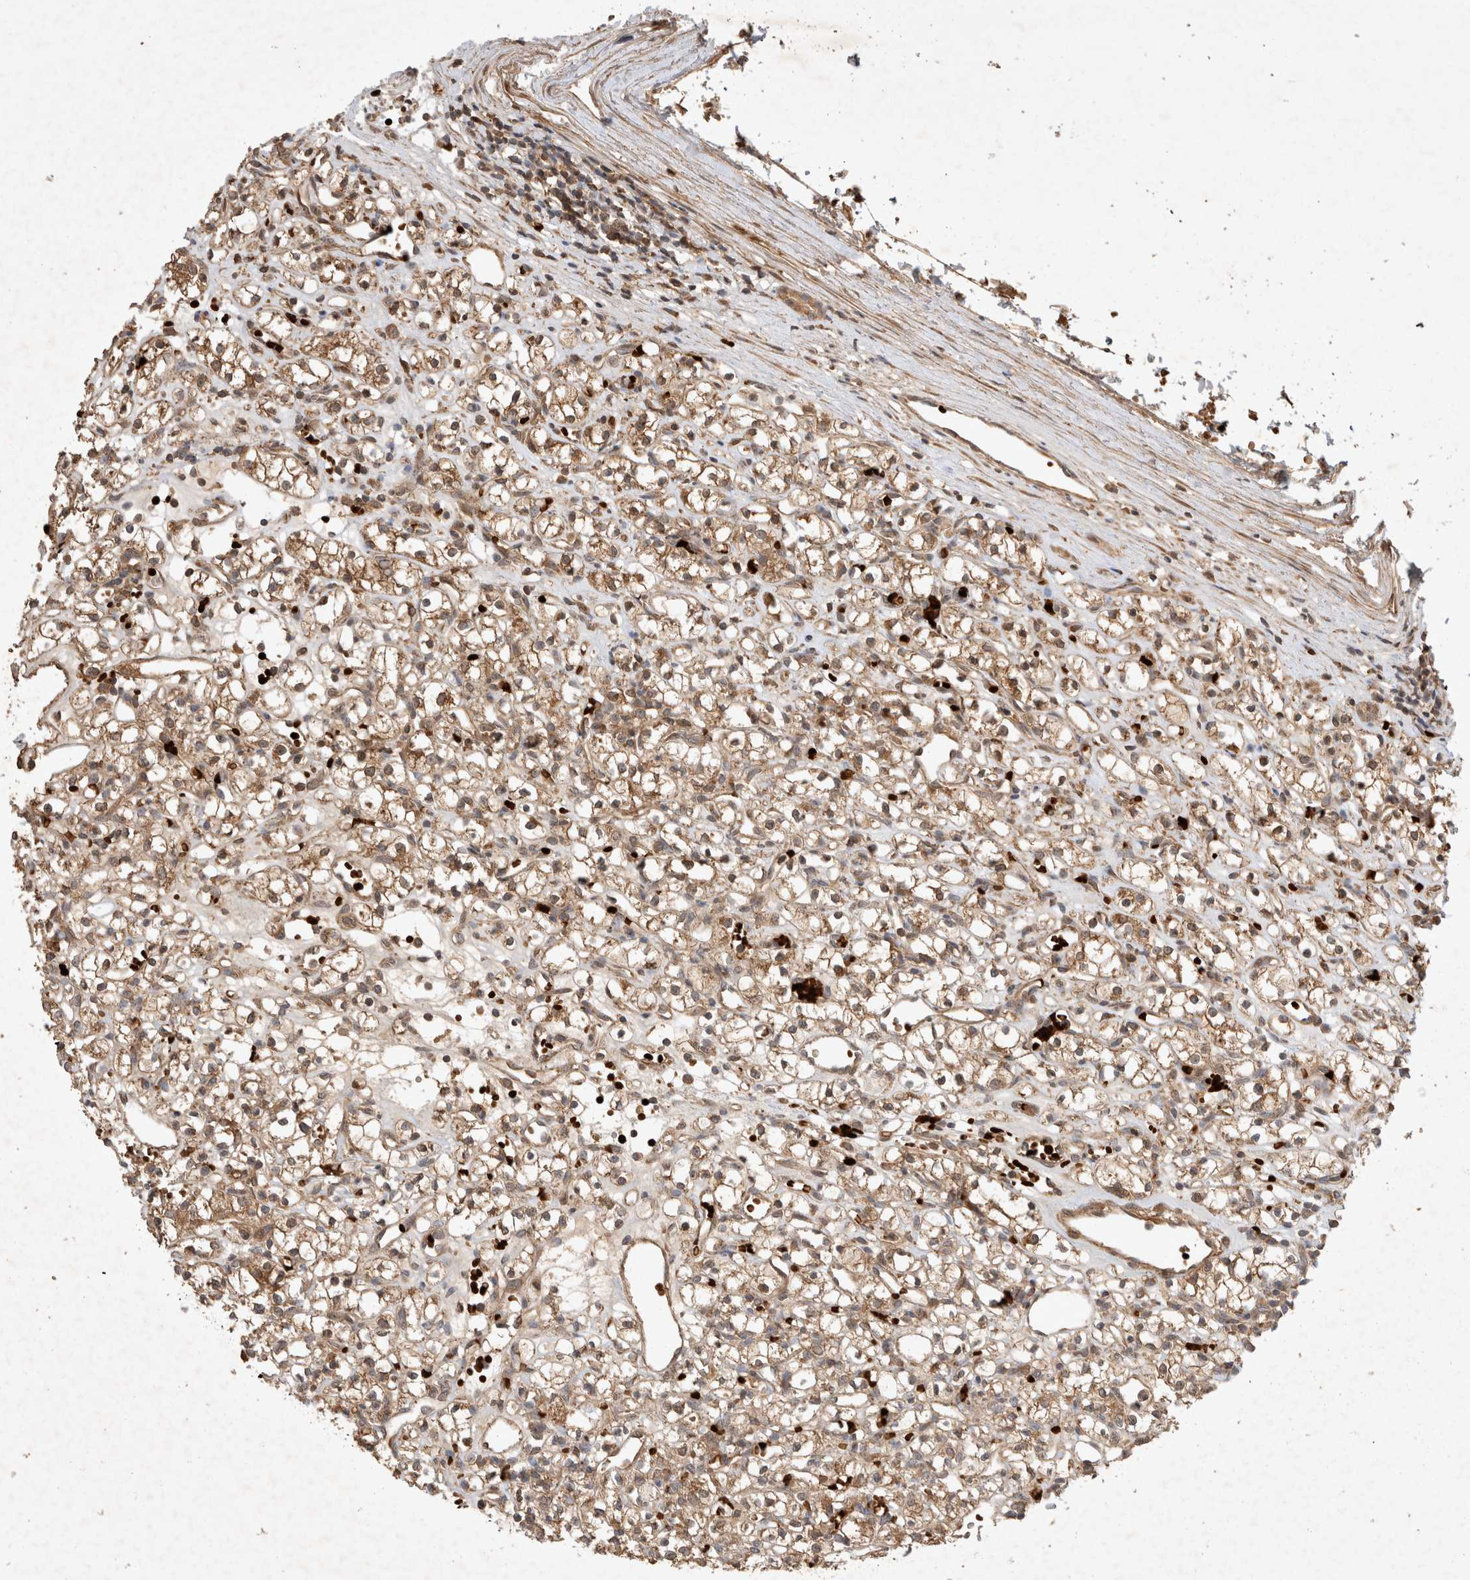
{"staining": {"intensity": "moderate", "quantity": ">75%", "location": "cytoplasmic/membranous"}, "tissue": "renal cancer", "cell_type": "Tumor cells", "image_type": "cancer", "snomed": [{"axis": "morphology", "description": "Adenocarcinoma, NOS"}, {"axis": "topography", "description": "Kidney"}], "caption": "This image displays immunohistochemistry staining of human renal cancer (adenocarcinoma), with medium moderate cytoplasmic/membranous staining in about >75% of tumor cells.", "gene": "FAM221A", "patient": {"sex": "female", "age": 59}}